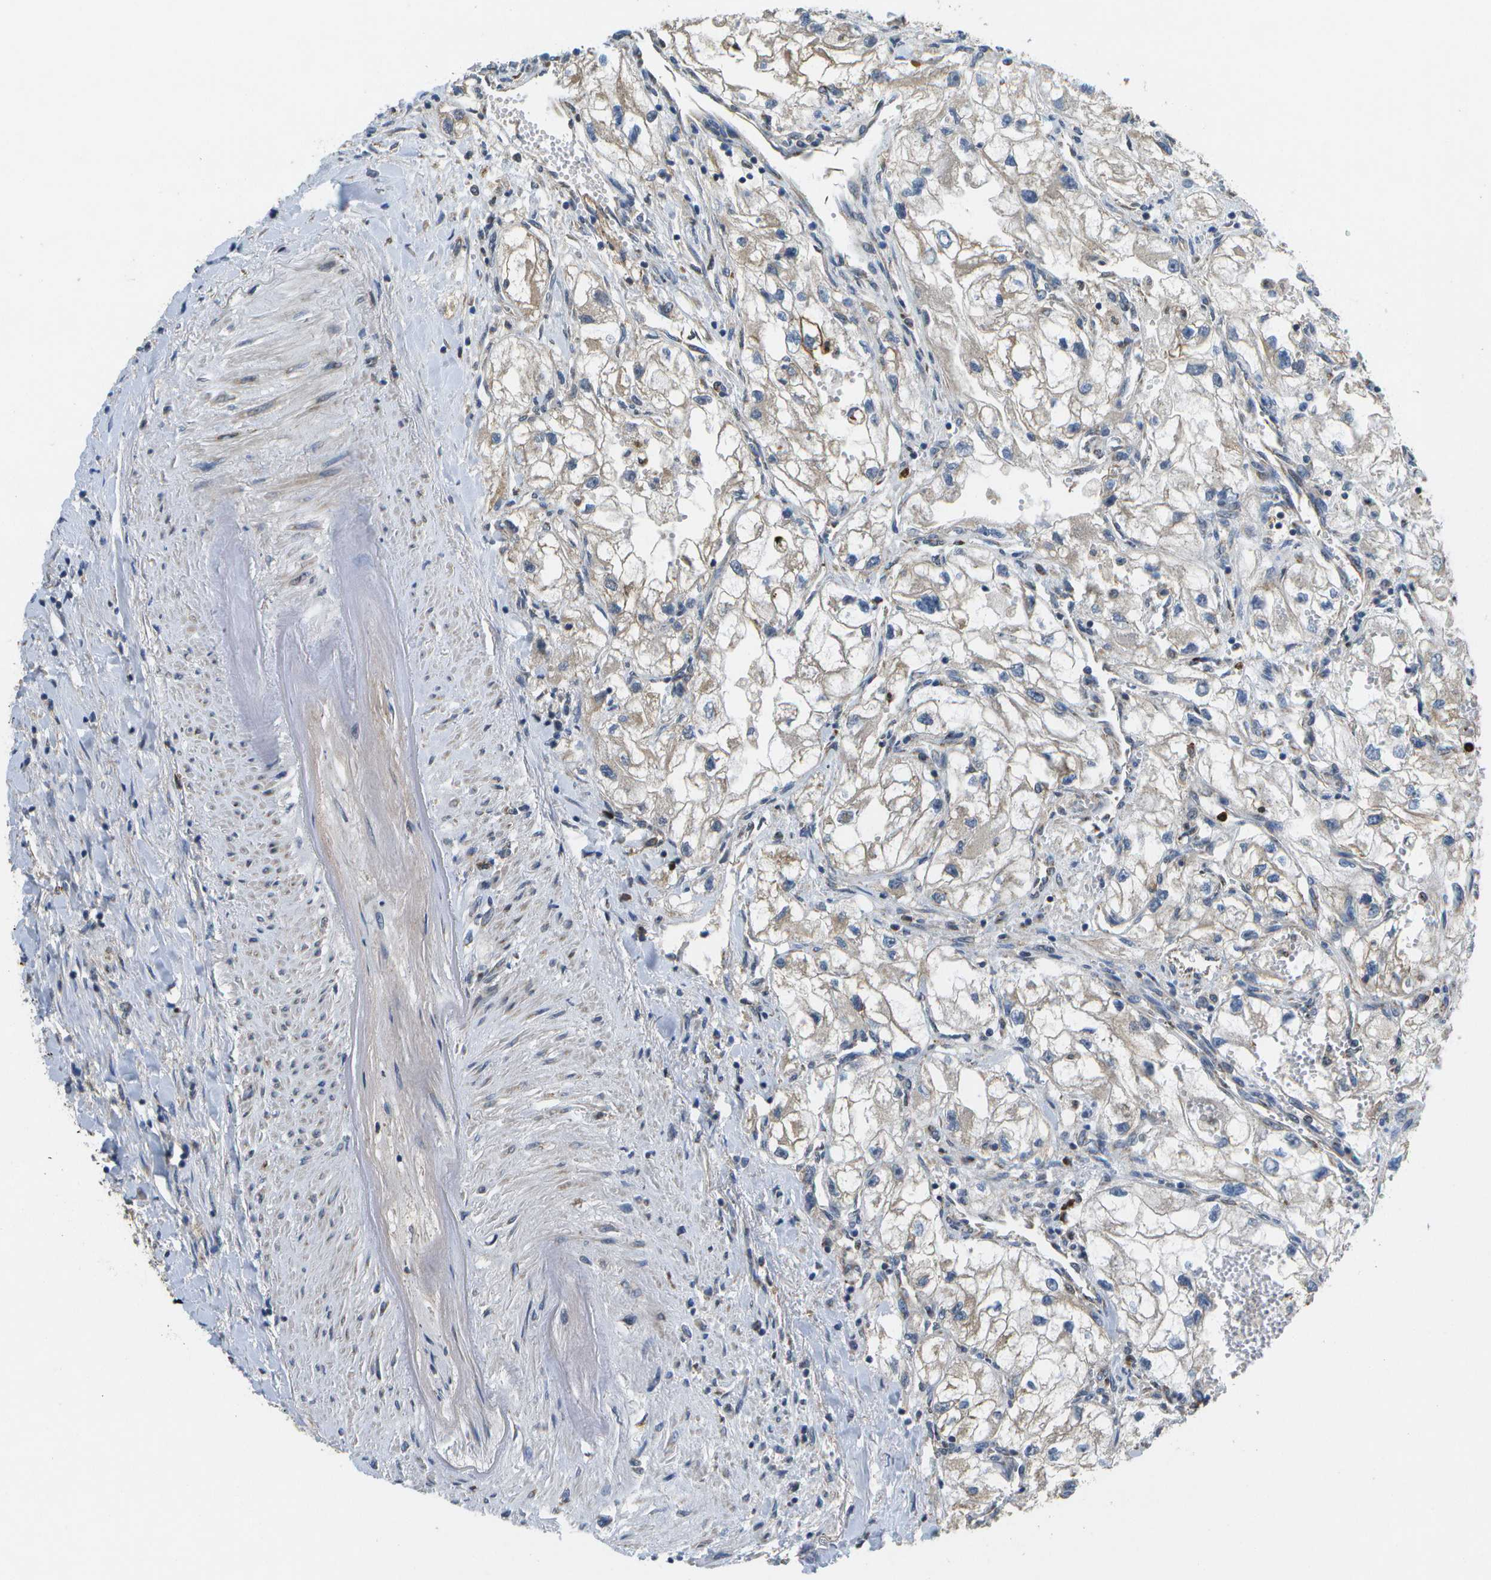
{"staining": {"intensity": "weak", "quantity": "<25%", "location": "cytoplasmic/membranous"}, "tissue": "renal cancer", "cell_type": "Tumor cells", "image_type": "cancer", "snomed": [{"axis": "morphology", "description": "Adenocarcinoma, NOS"}, {"axis": "topography", "description": "Kidney"}], "caption": "The micrograph shows no significant positivity in tumor cells of renal adenocarcinoma. (Immunohistochemistry, brightfield microscopy, high magnification).", "gene": "GALNT15", "patient": {"sex": "female", "age": 70}}